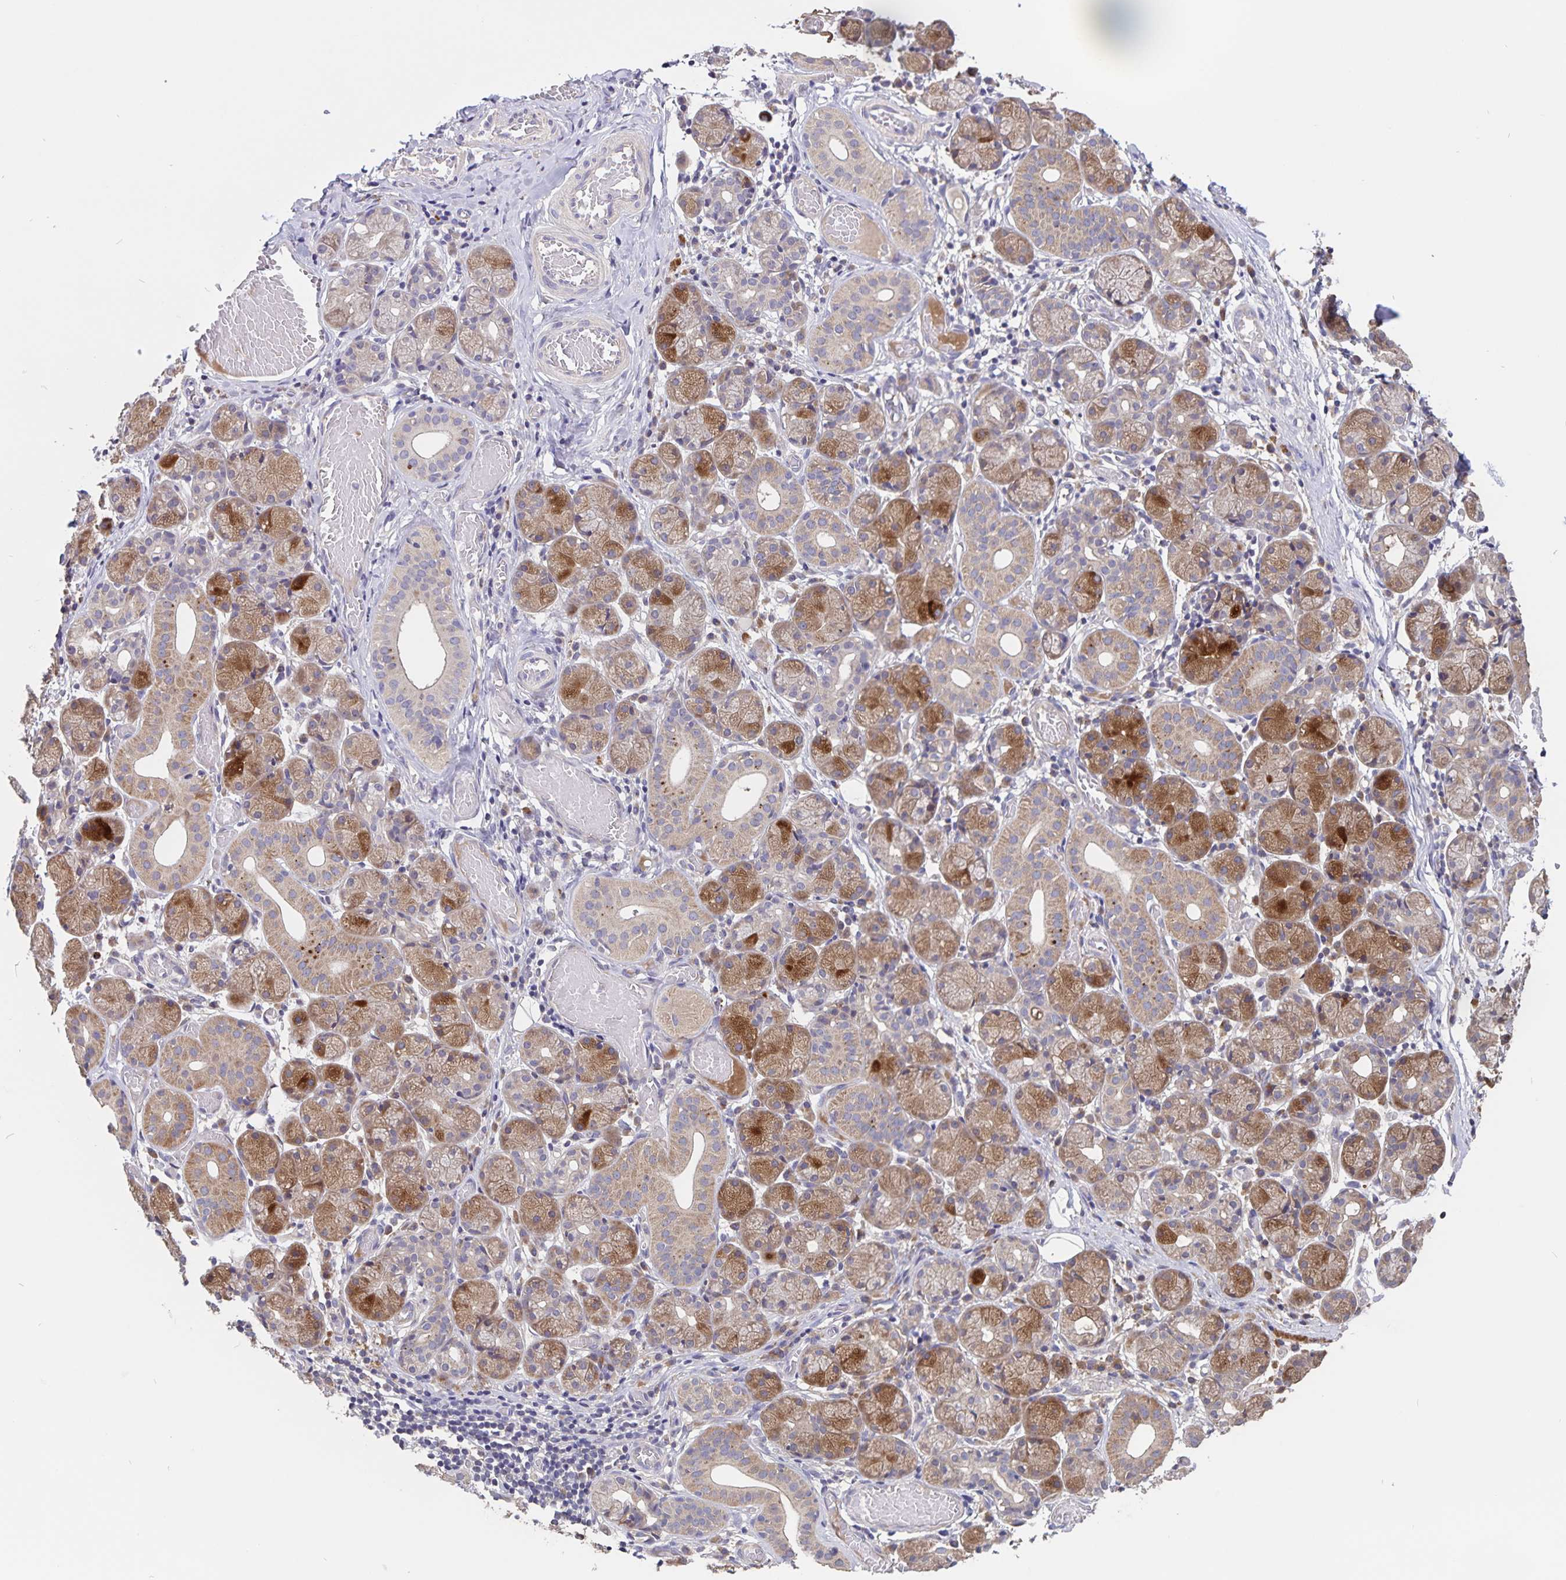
{"staining": {"intensity": "moderate", "quantity": "25%-75%", "location": "cytoplasmic/membranous"}, "tissue": "salivary gland", "cell_type": "Glandular cells", "image_type": "normal", "snomed": [{"axis": "morphology", "description": "Normal tissue, NOS"}, {"axis": "topography", "description": "Salivary gland"}], "caption": "Brown immunohistochemical staining in unremarkable salivary gland demonstrates moderate cytoplasmic/membranous positivity in approximately 25%-75% of glandular cells.", "gene": "FBXL16", "patient": {"sex": "female", "age": 24}}